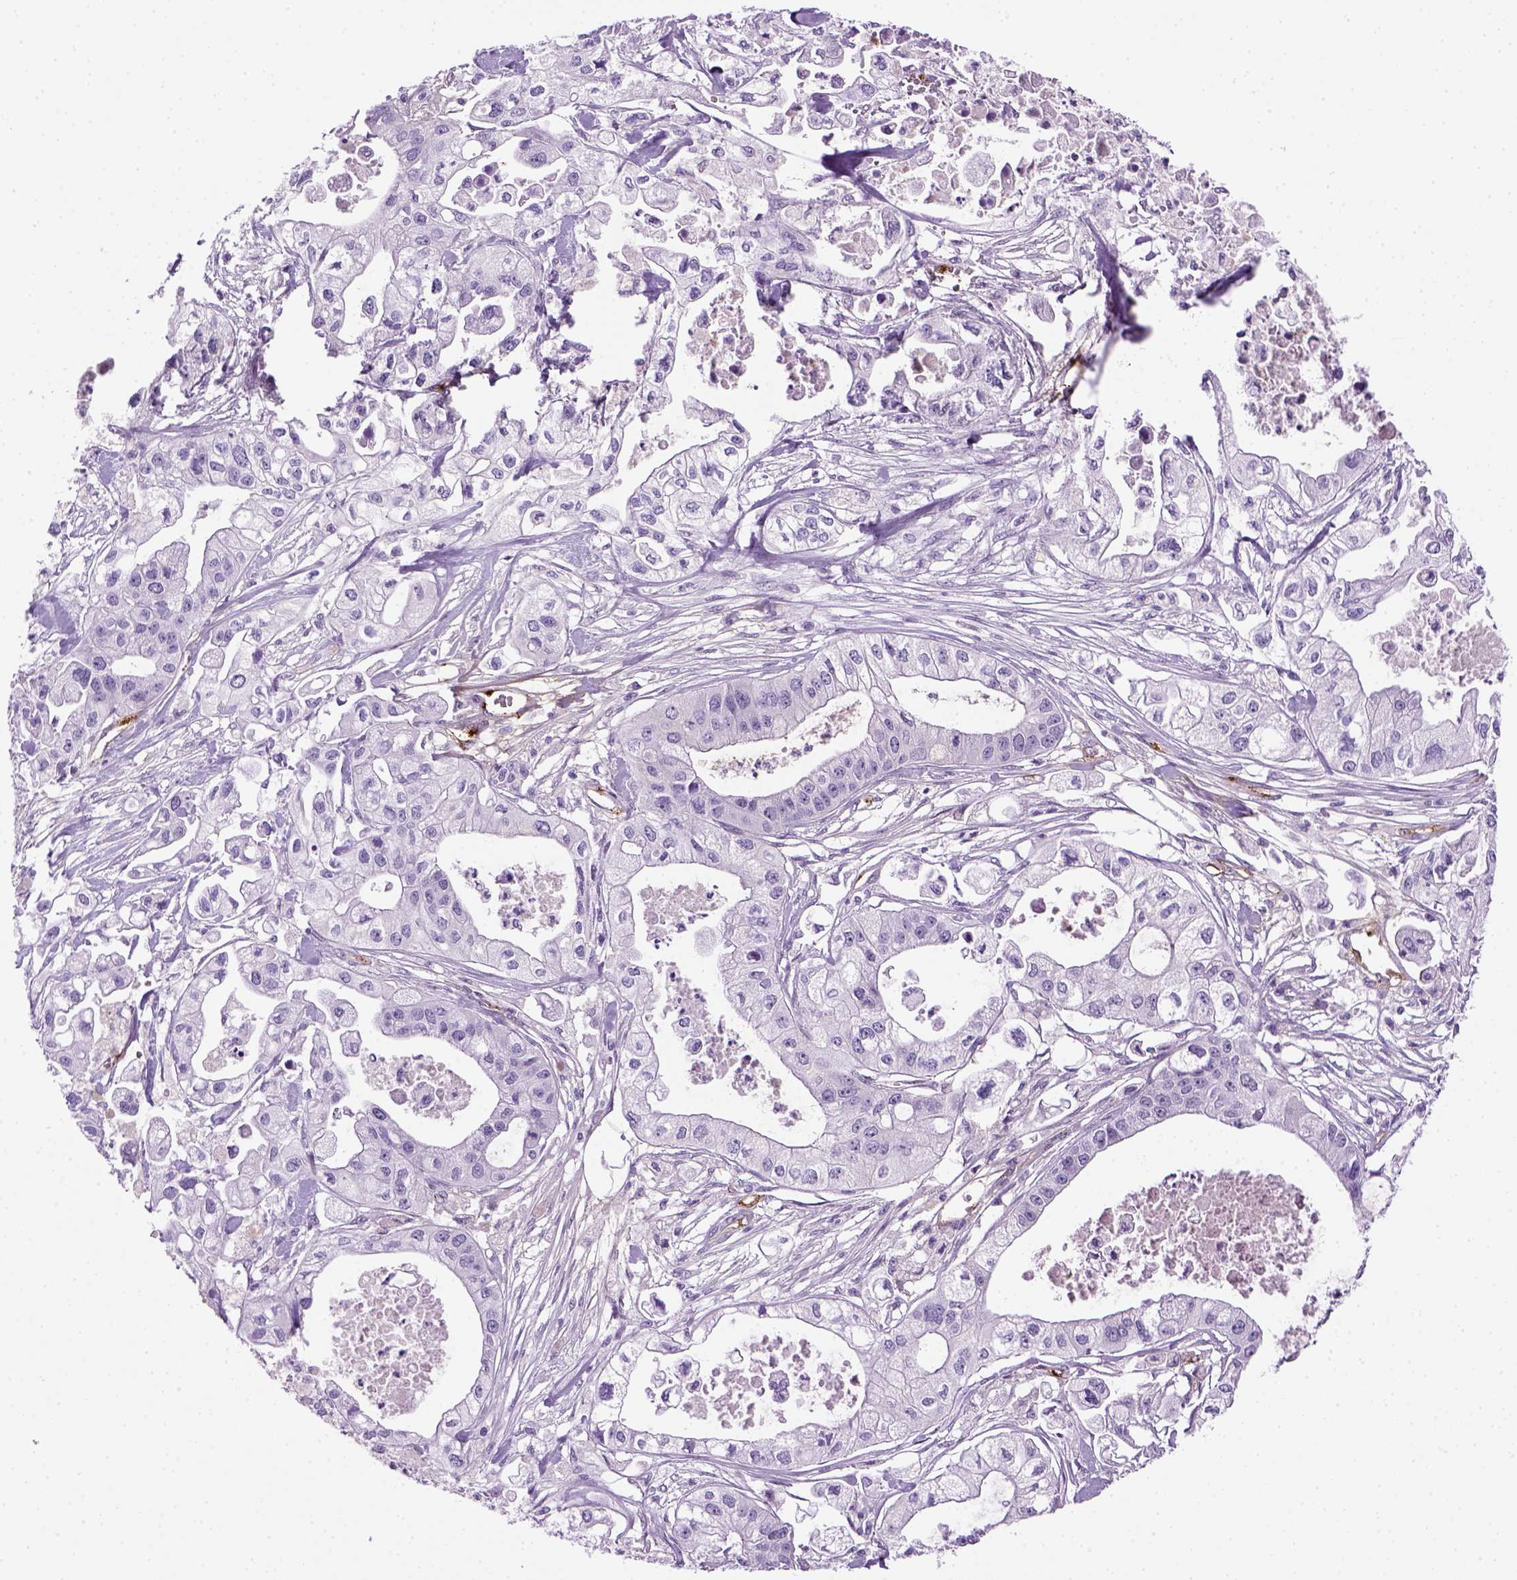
{"staining": {"intensity": "negative", "quantity": "none", "location": "none"}, "tissue": "pancreatic cancer", "cell_type": "Tumor cells", "image_type": "cancer", "snomed": [{"axis": "morphology", "description": "Adenocarcinoma, NOS"}, {"axis": "topography", "description": "Pancreas"}], "caption": "This is a photomicrograph of IHC staining of pancreatic cancer (adenocarcinoma), which shows no staining in tumor cells. (IHC, brightfield microscopy, high magnification).", "gene": "VWF", "patient": {"sex": "male", "age": 70}}